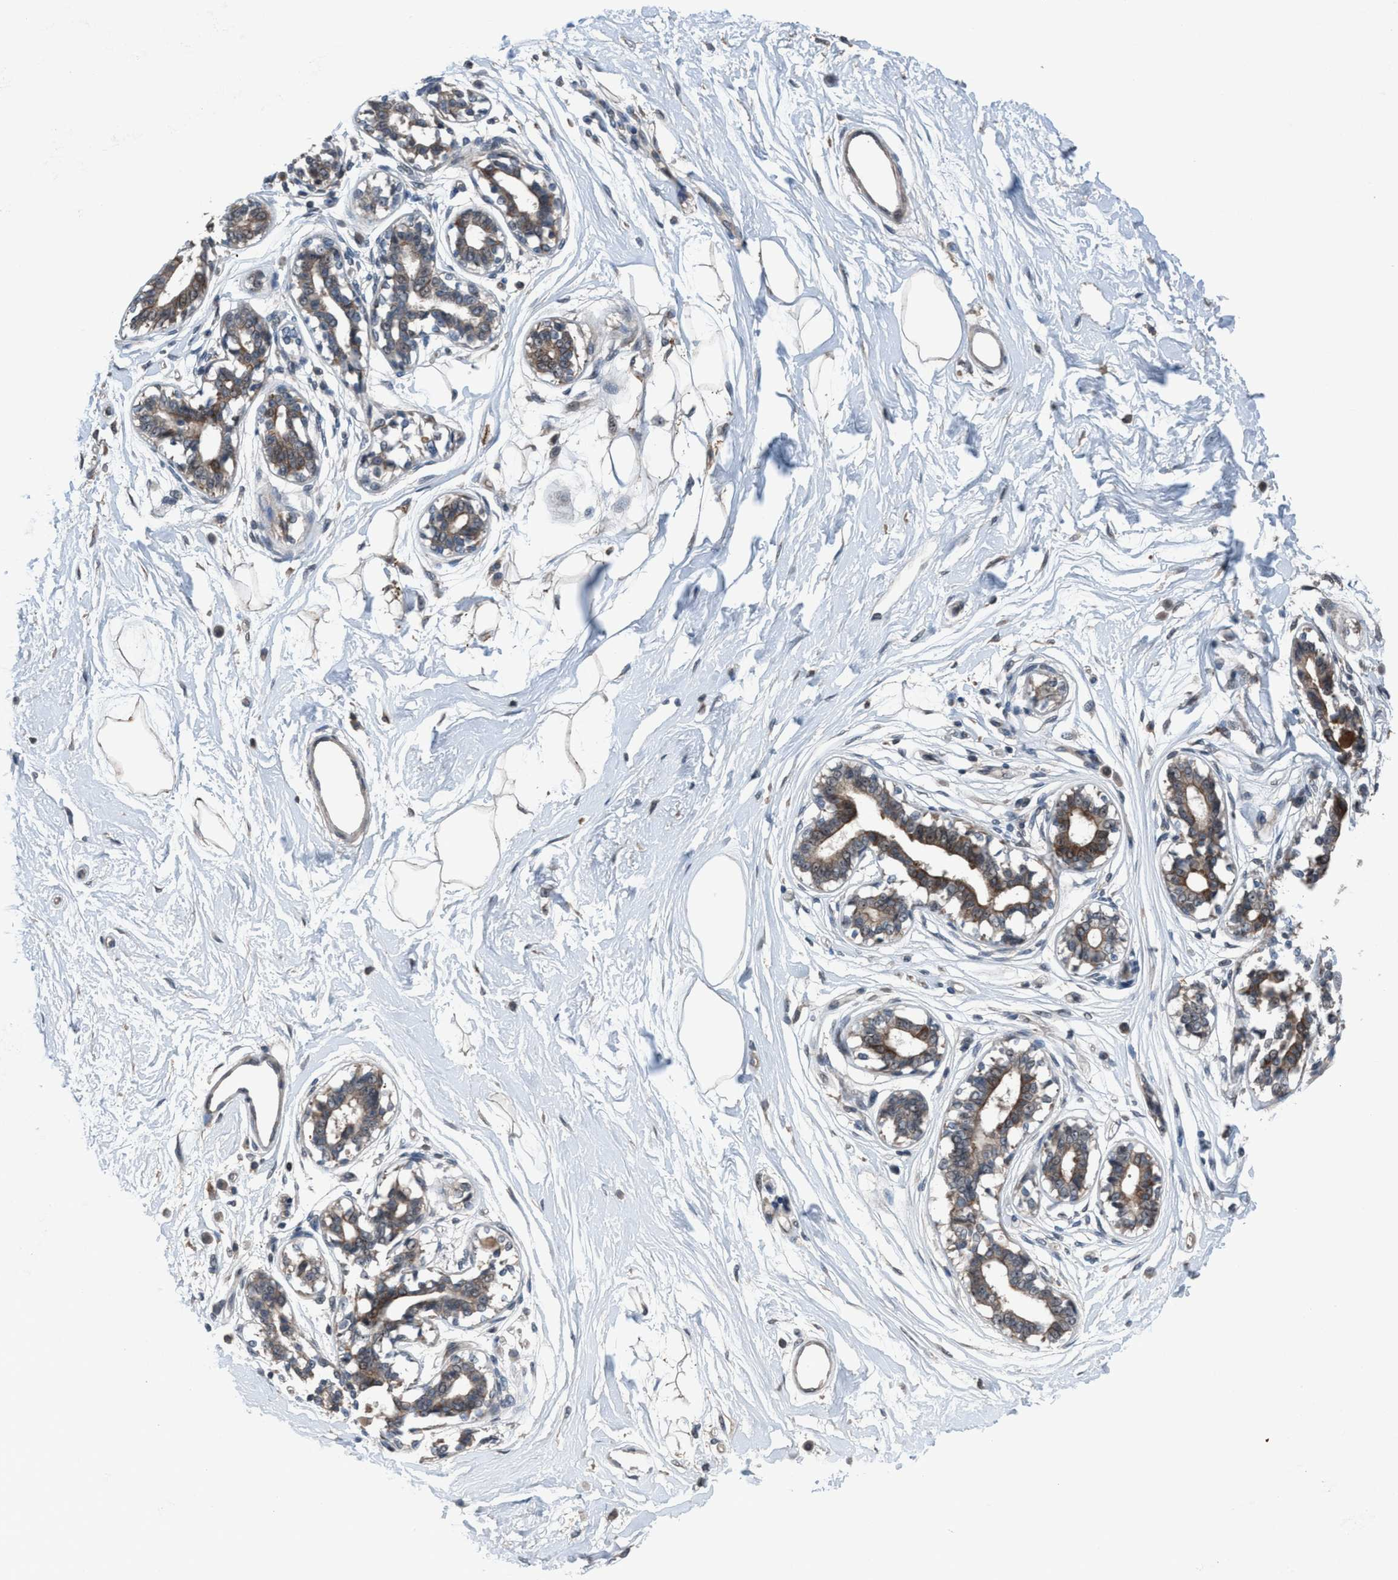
{"staining": {"intensity": "negative", "quantity": "none", "location": "none"}, "tissue": "breast", "cell_type": "Adipocytes", "image_type": "normal", "snomed": [{"axis": "morphology", "description": "Normal tissue, NOS"}, {"axis": "topography", "description": "Breast"}], "caption": "Image shows no protein positivity in adipocytes of benign breast.", "gene": "NISCH", "patient": {"sex": "female", "age": 45}}